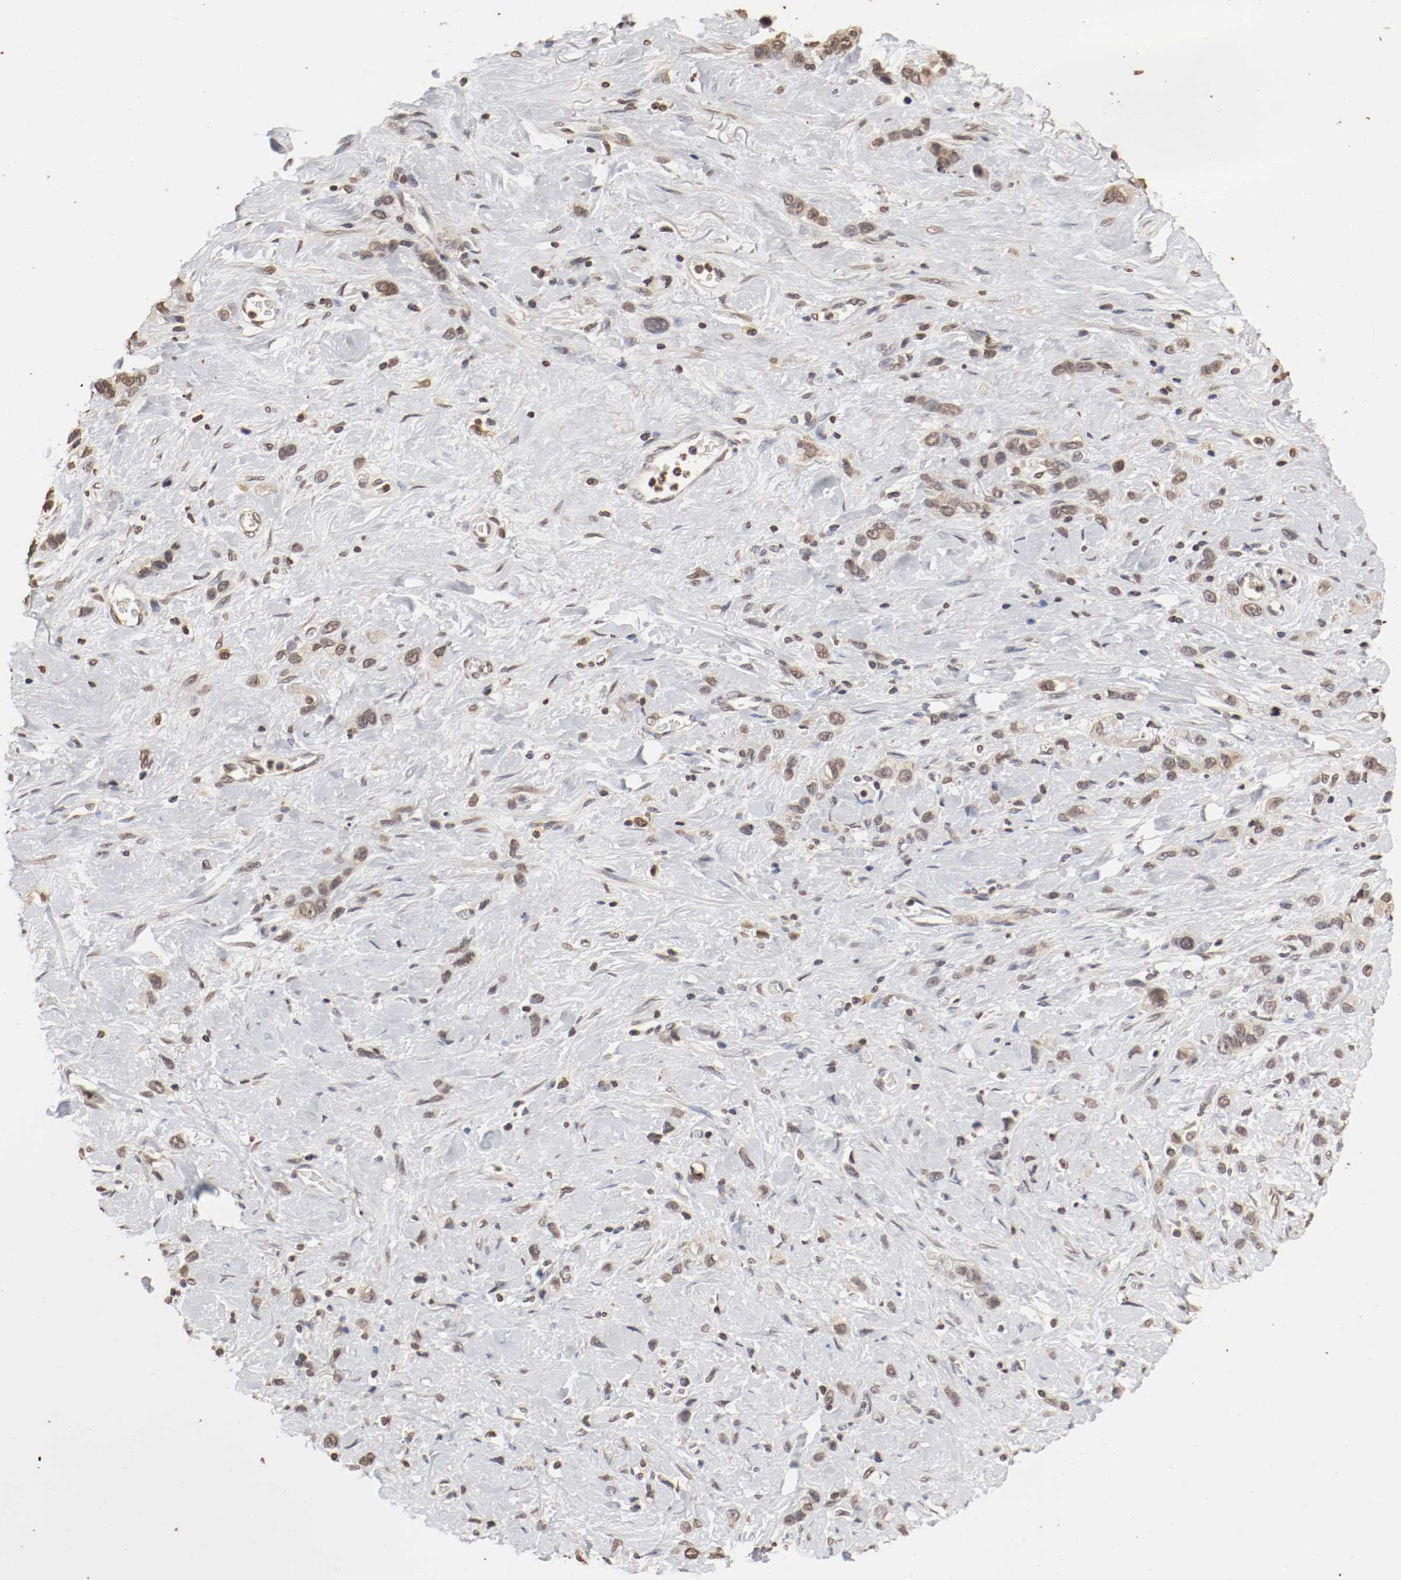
{"staining": {"intensity": "weak", "quantity": "25%-75%", "location": "cytoplasmic/membranous,nuclear"}, "tissue": "stomach cancer", "cell_type": "Tumor cells", "image_type": "cancer", "snomed": [{"axis": "morphology", "description": "Normal tissue, NOS"}, {"axis": "morphology", "description": "Adenocarcinoma, NOS"}, {"axis": "morphology", "description": "Adenocarcinoma, High grade"}, {"axis": "topography", "description": "Stomach, upper"}, {"axis": "topography", "description": "Stomach"}], "caption": "Weak cytoplasmic/membranous and nuclear protein expression is appreciated in about 25%-75% of tumor cells in adenocarcinoma (high-grade) (stomach).", "gene": "WASL", "patient": {"sex": "female", "age": 65}}